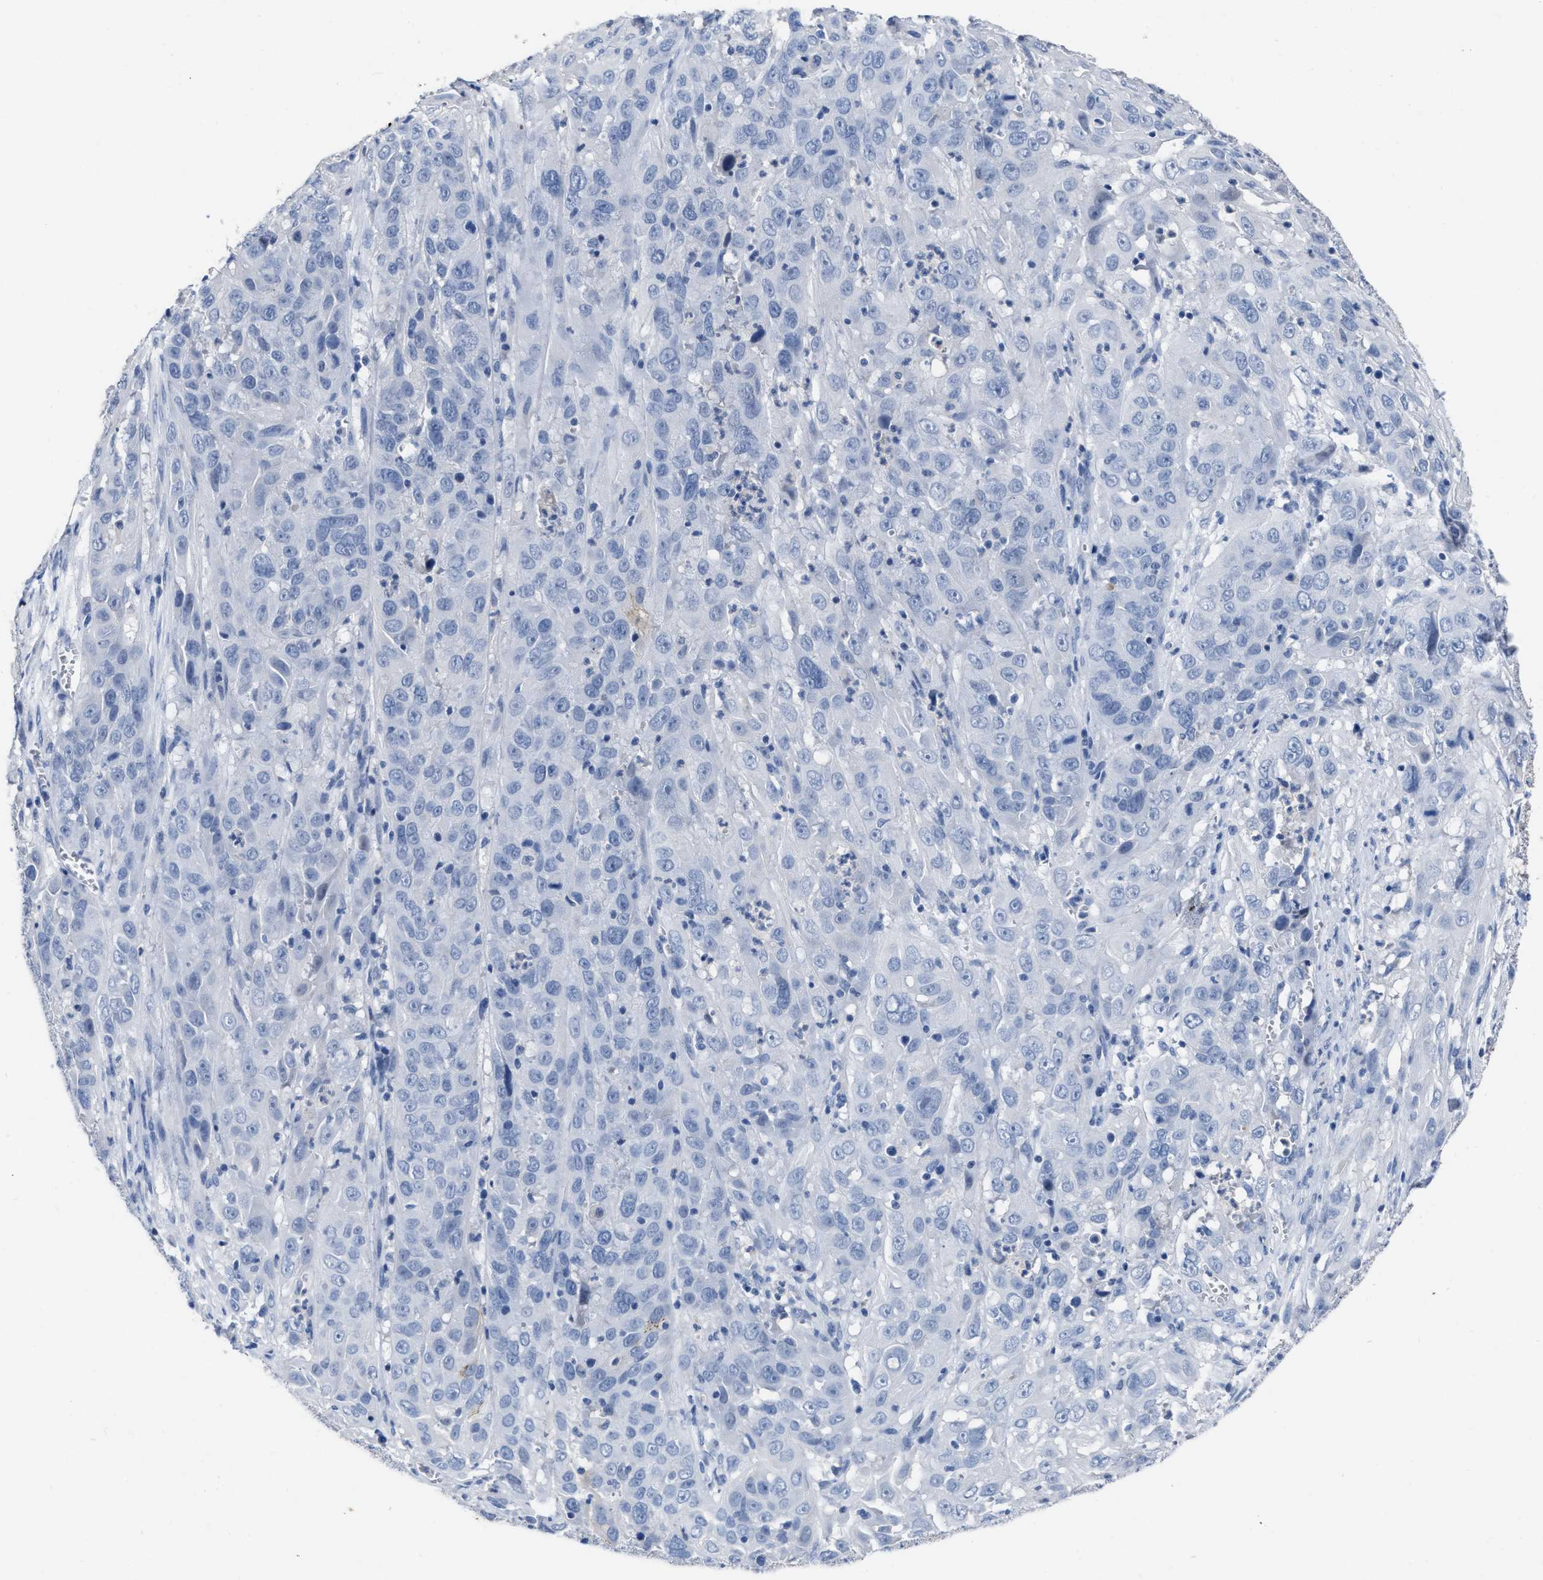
{"staining": {"intensity": "negative", "quantity": "none", "location": "none"}, "tissue": "cervical cancer", "cell_type": "Tumor cells", "image_type": "cancer", "snomed": [{"axis": "morphology", "description": "Squamous cell carcinoma, NOS"}, {"axis": "topography", "description": "Cervix"}], "caption": "The image displays no staining of tumor cells in cervical cancer. (DAB IHC visualized using brightfield microscopy, high magnification).", "gene": "CEACAM5", "patient": {"sex": "female", "age": 32}}